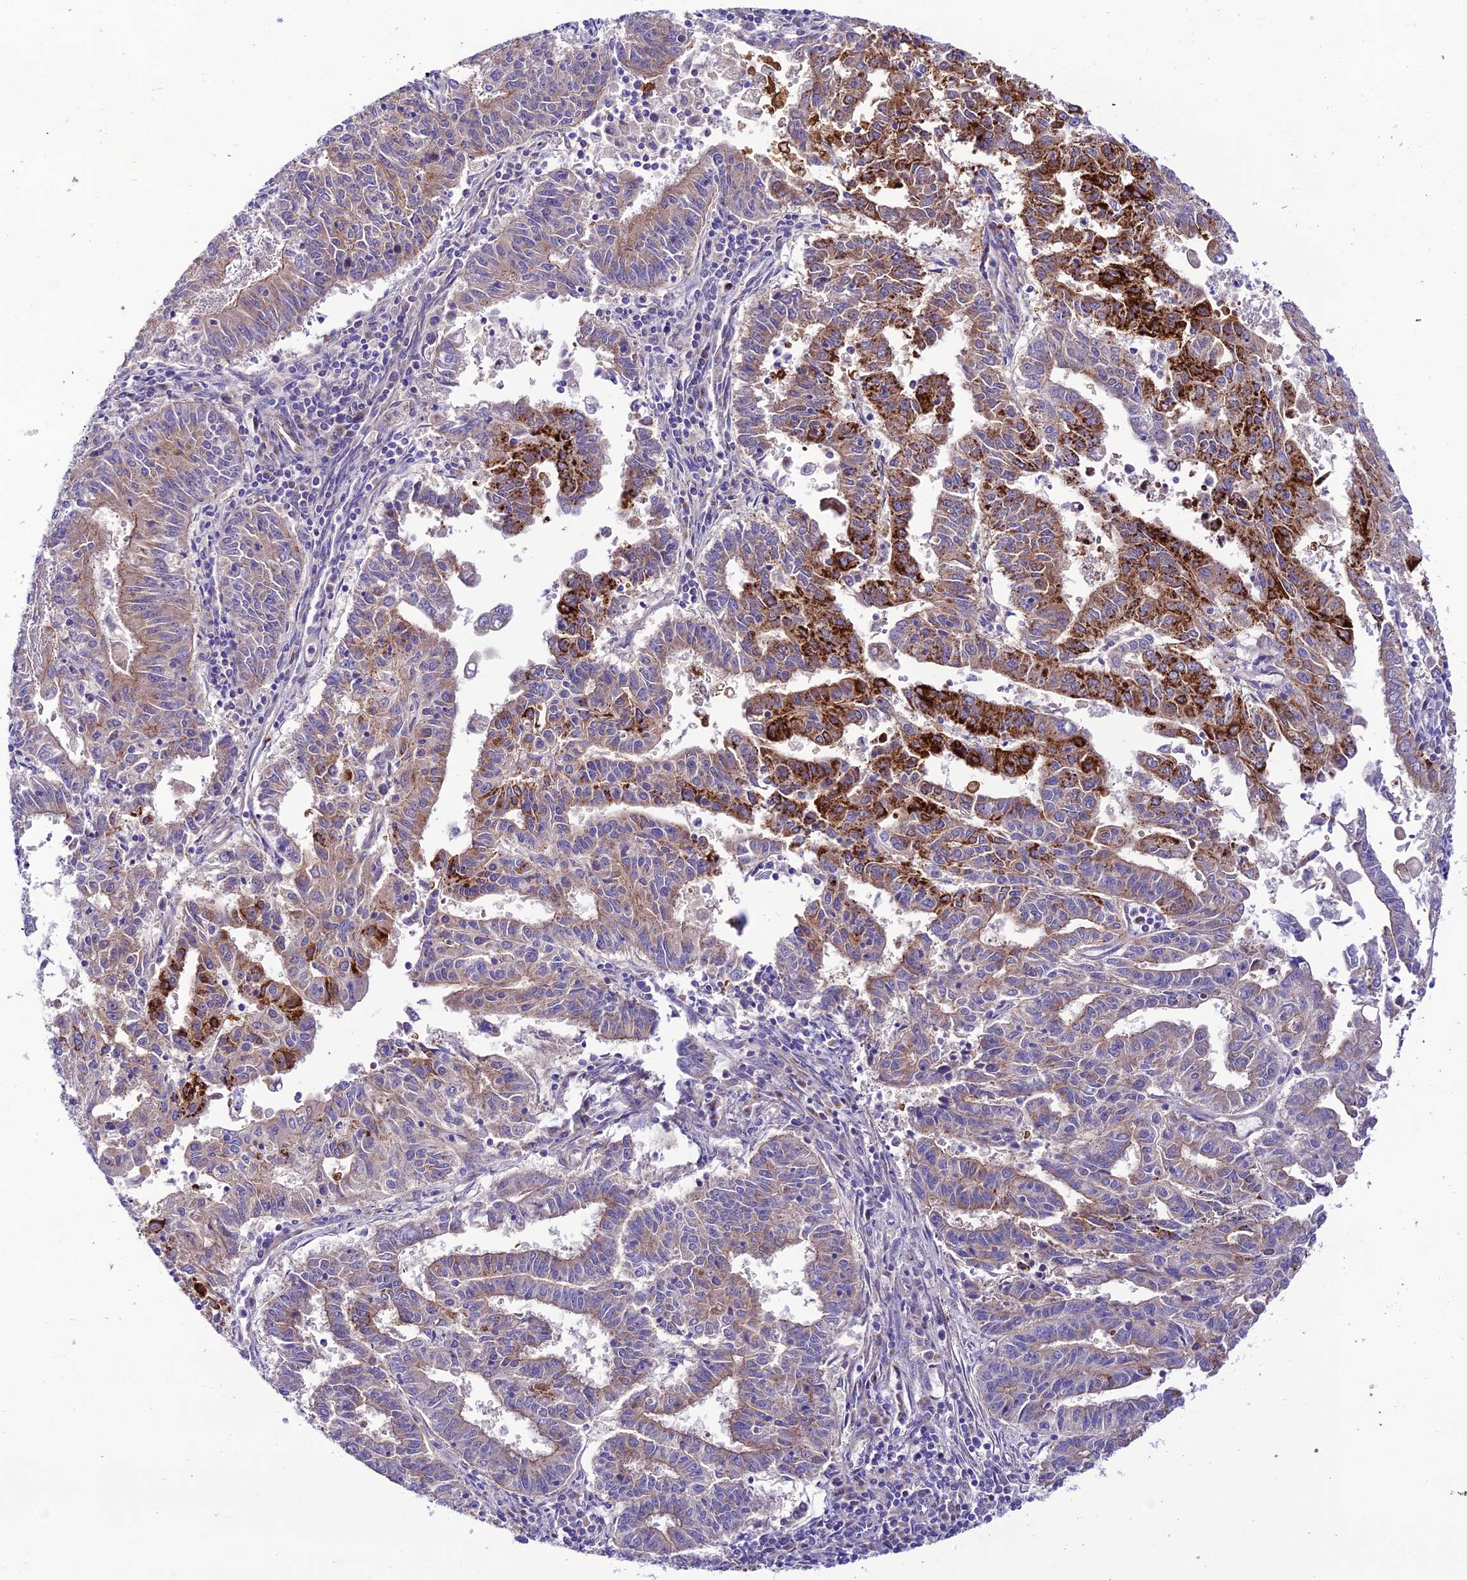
{"staining": {"intensity": "strong", "quantity": "25%-75%", "location": "cytoplasmic/membranous"}, "tissue": "endometrial cancer", "cell_type": "Tumor cells", "image_type": "cancer", "snomed": [{"axis": "morphology", "description": "Adenocarcinoma, NOS"}, {"axis": "topography", "description": "Endometrium"}], "caption": "Brown immunohistochemical staining in endometrial cancer displays strong cytoplasmic/membranous positivity in approximately 25%-75% of tumor cells.", "gene": "LACTB2", "patient": {"sex": "female", "age": 59}}